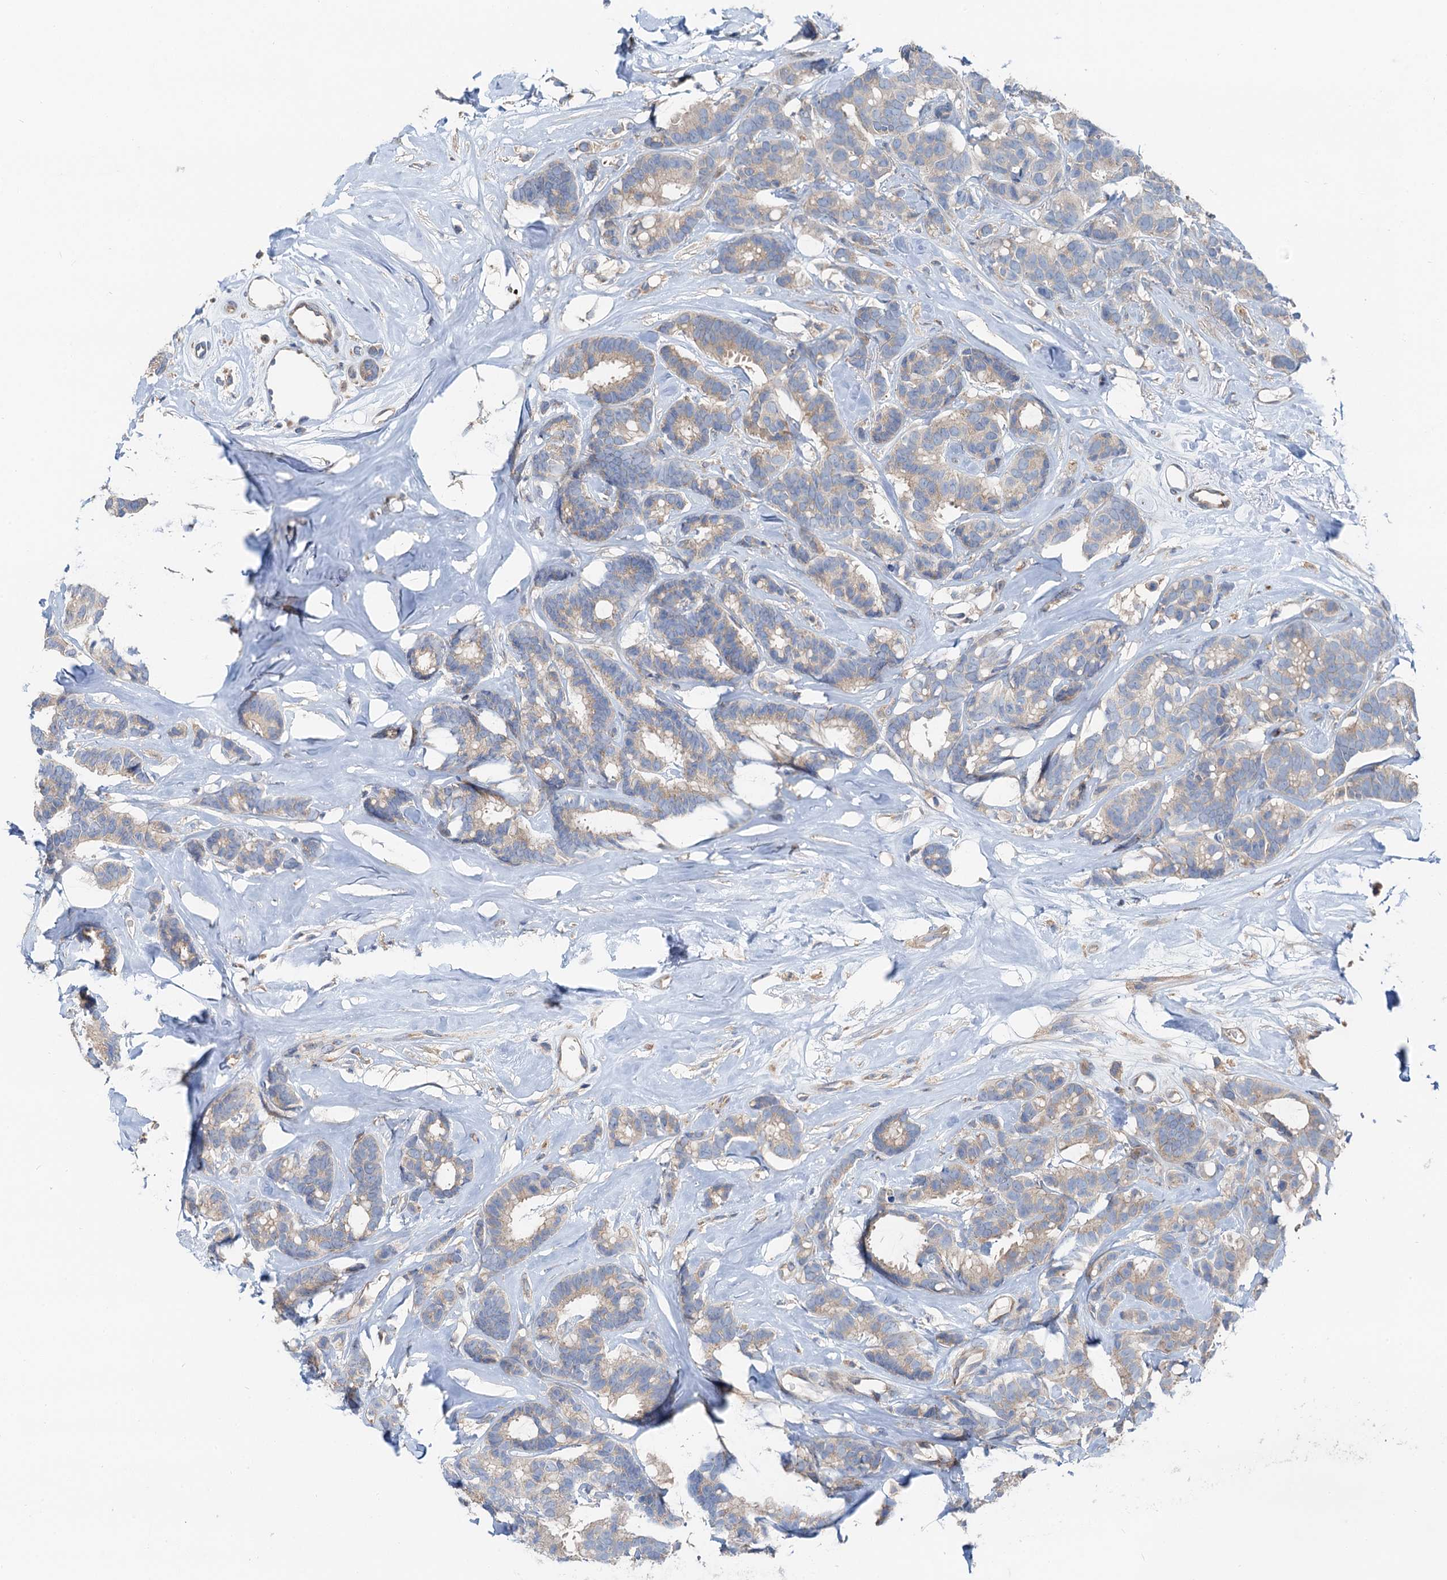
{"staining": {"intensity": "moderate", "quantity": "25%-75%", "location": "cytoplasmic/membranous"}, "tissue": "breast cancer", "cell_type": "Tumor cells", "image_type": "cancer", "snomed": [{"axis": "morphology", "description": "Duct carcinoma"}, {"axis": "topography", "description": "Breast"}], "caption": "There is medium levels of moderate cytoplasmic/membranous positivity in tumor cells of breast infiltrating ductal carcinoma, as demonstrated by immunohistochemical staining (brown color).", "gene": "ANKRD26", "patient": {"sex": "female", "age": 87}}